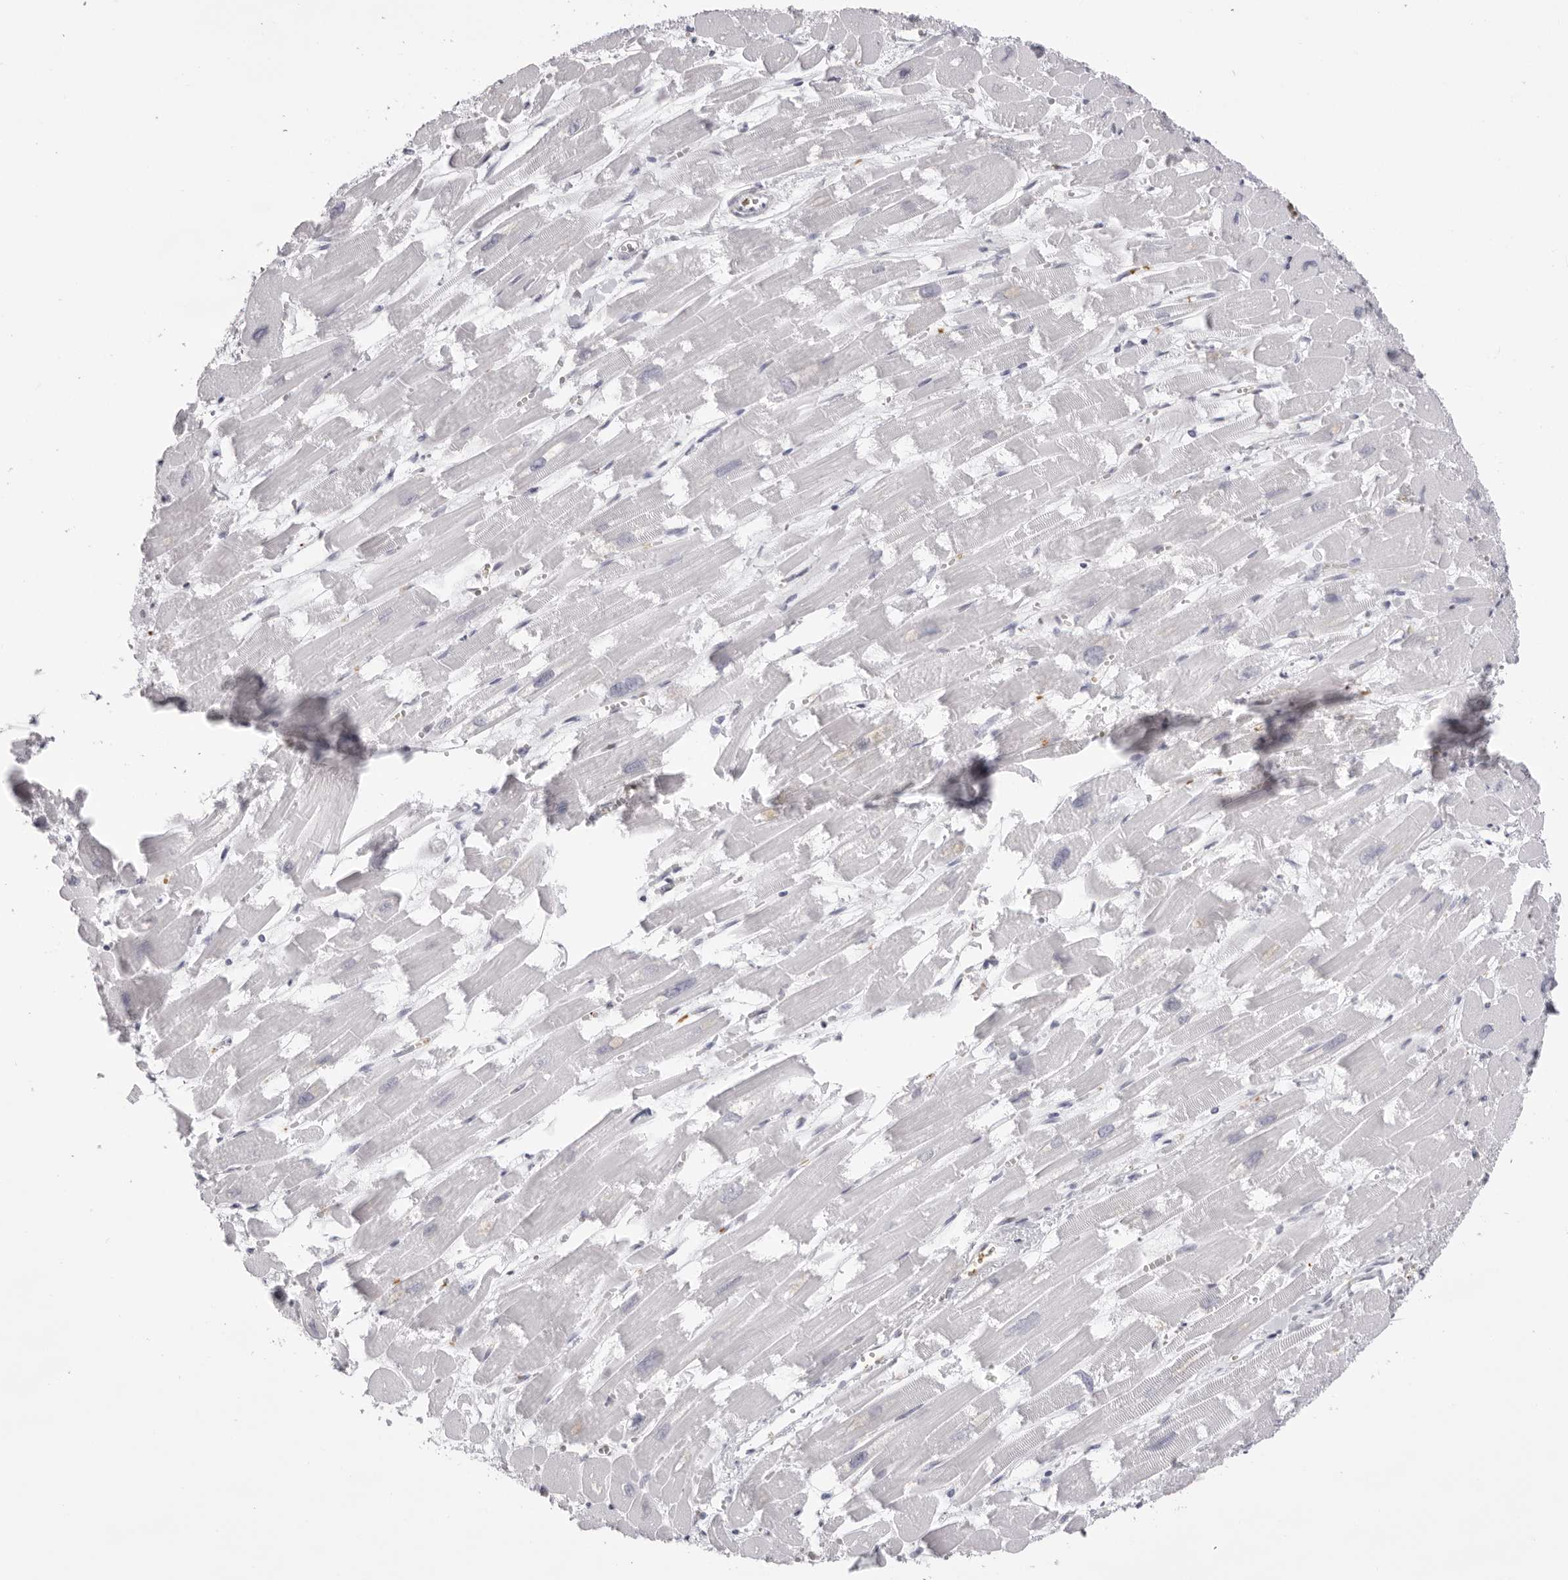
{"staining": {"intensity": "negative", "quantity": "none", "location": "none"}, "tissue": "heart muscle", "cell_type": "Cardiomyocytes", "image_type": "normal", "snomed": [{"axis": "morphology", "description": "Normal tissue, NOS"}, {"axis": "topography", "description": "Heart"}], "caption": "Cardiomyocytes are negative for brown protein staining in unremarkable heart muscle. (DAB (3,3'-diaminobenzidine) immunohistochemistry (IHC), high magnification).", "gene": "SPTA1", "patient": {"sex": "male", "age": 54}}